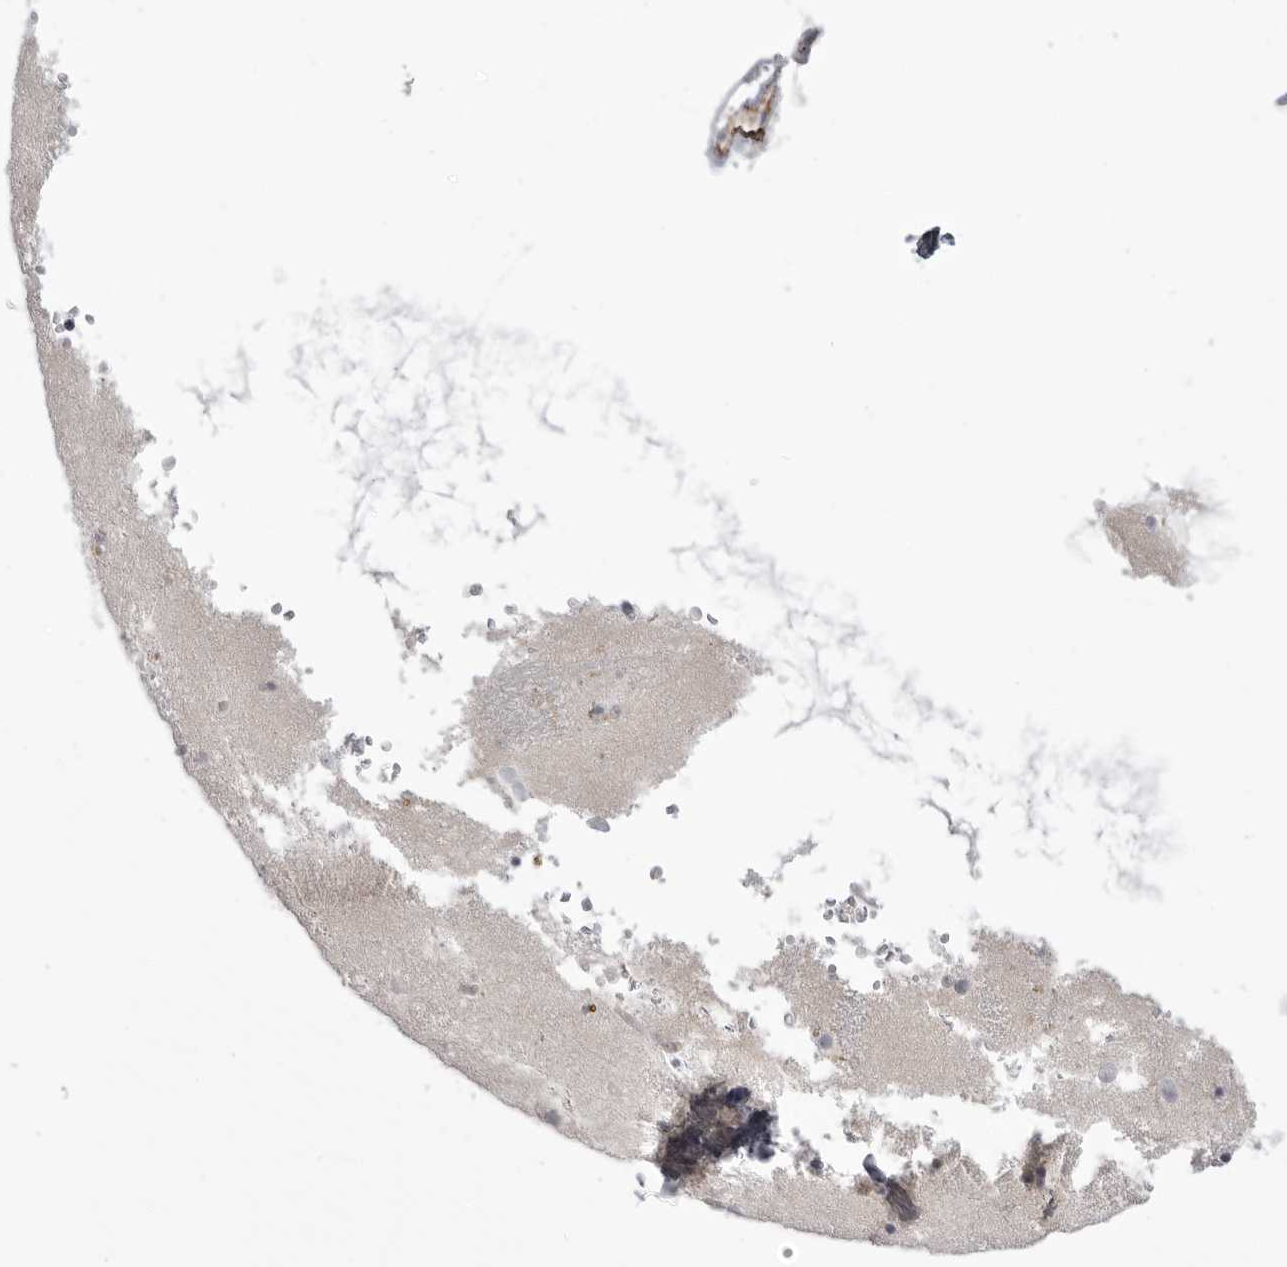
{"staining": {"intensity": "negative", "quantity": "none", "location": "none"}, "tissue": "caudate", "cell_type": "Glial cells", "image_type": "normal", "snomed": [{"axis": "morphology", "description": "Normal tissue, NOS"}, {"axis": "topography", "description": "Lateral ventricle wall"}], "caption": "An immunohistochemistry photomicrograph of unremarkable caudate is shown. There is no staining in glial cells of caudate. (DAB IHC, high magnification).", "gene": "TUFM", "patient": {"sex": "male", "age": 70}}